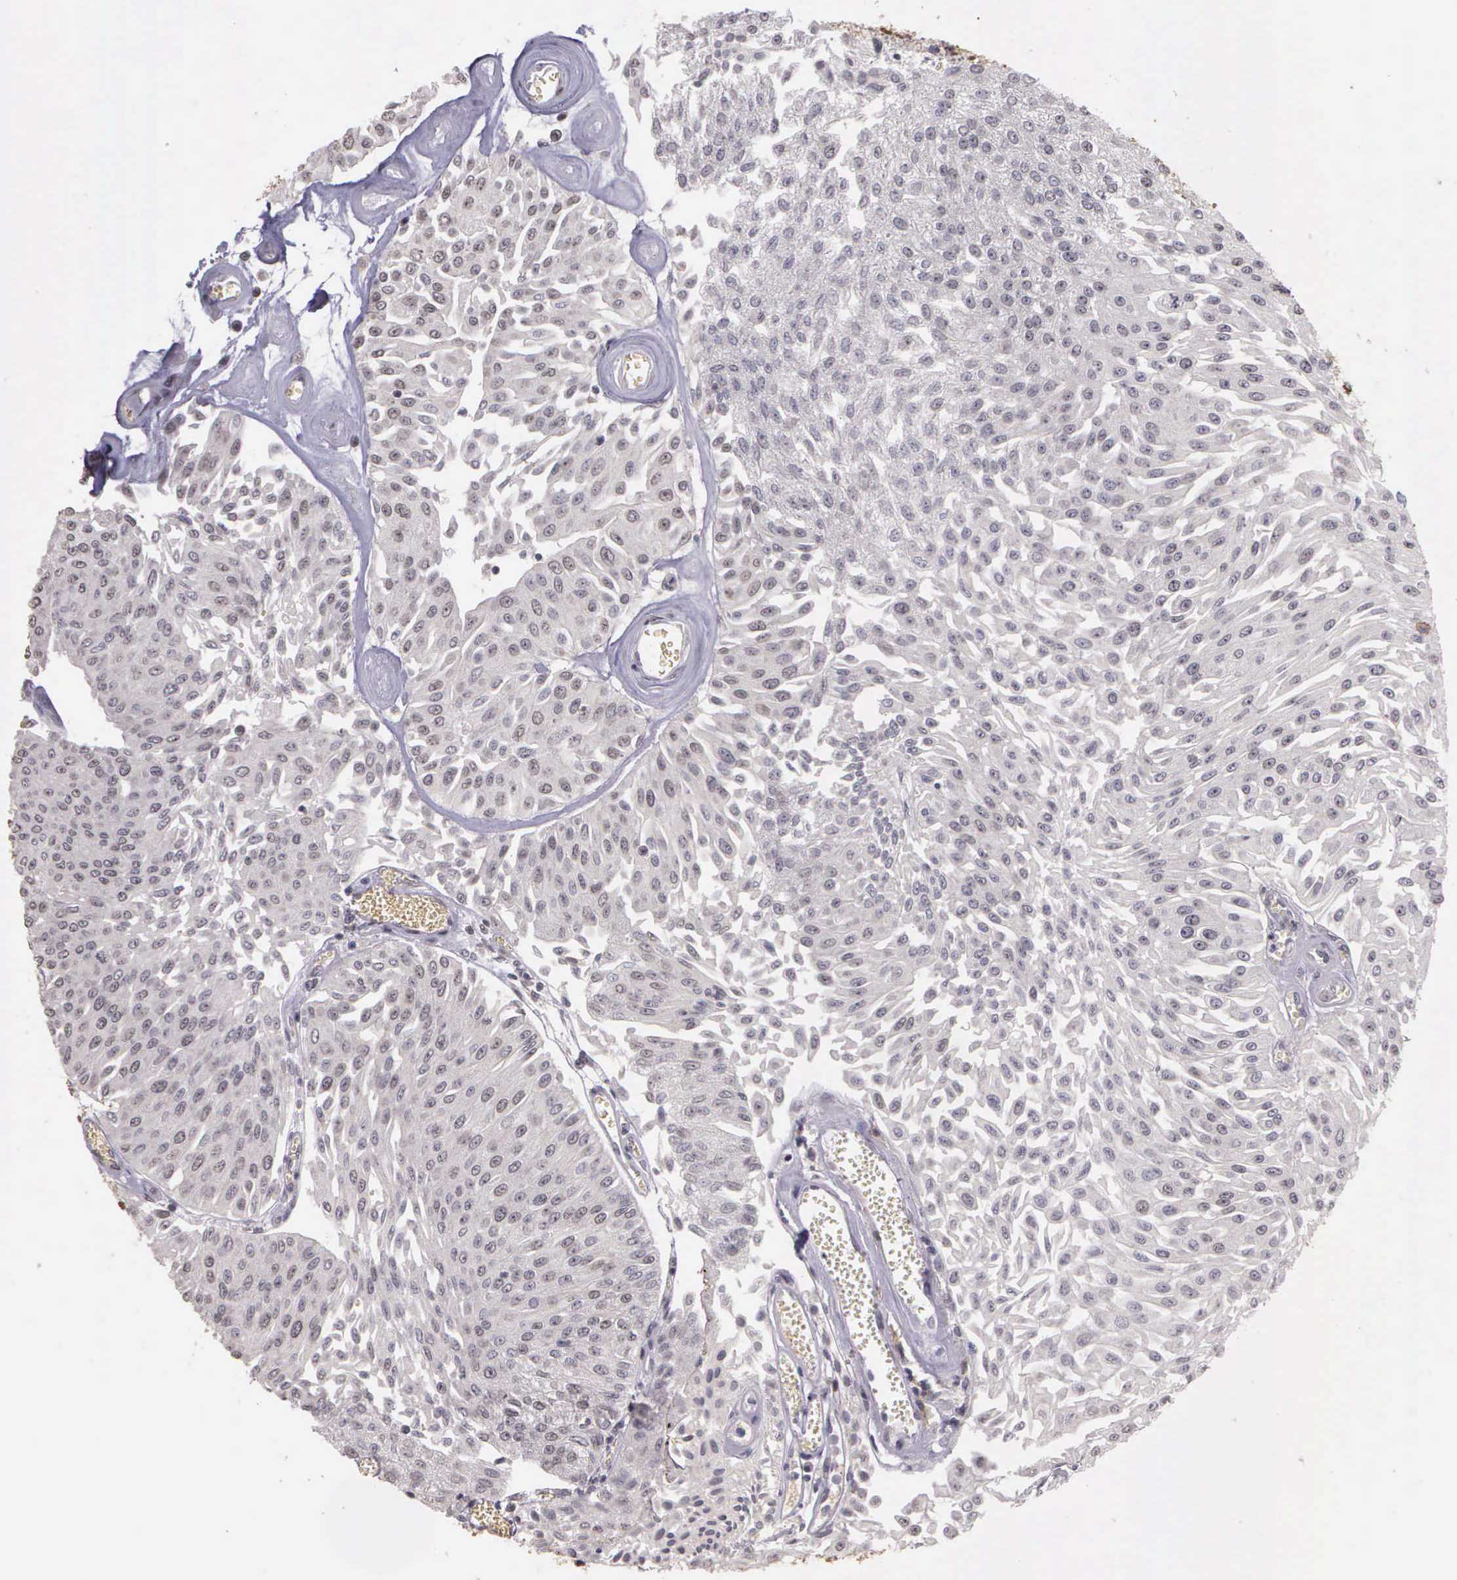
{"staining": {"intensity": "negative", "quantity": "none", "location": "none"}, "tissue": "urothelial cancer", "cell_type": "Tumor cells", "image_type": "cancer", "snomed": [{"axis": "morphology", "description": "Urothelial carcinoma, Low grade"}, {"axis": "topography", "description": "Urinary bladder"}], "caption": "Human urothelial cancer stained for a protein using immunohistochemistry reveals no expression in tumor cells.", "gene": "ARMCX5", "patient": {"sex": "male", "age": 86}}